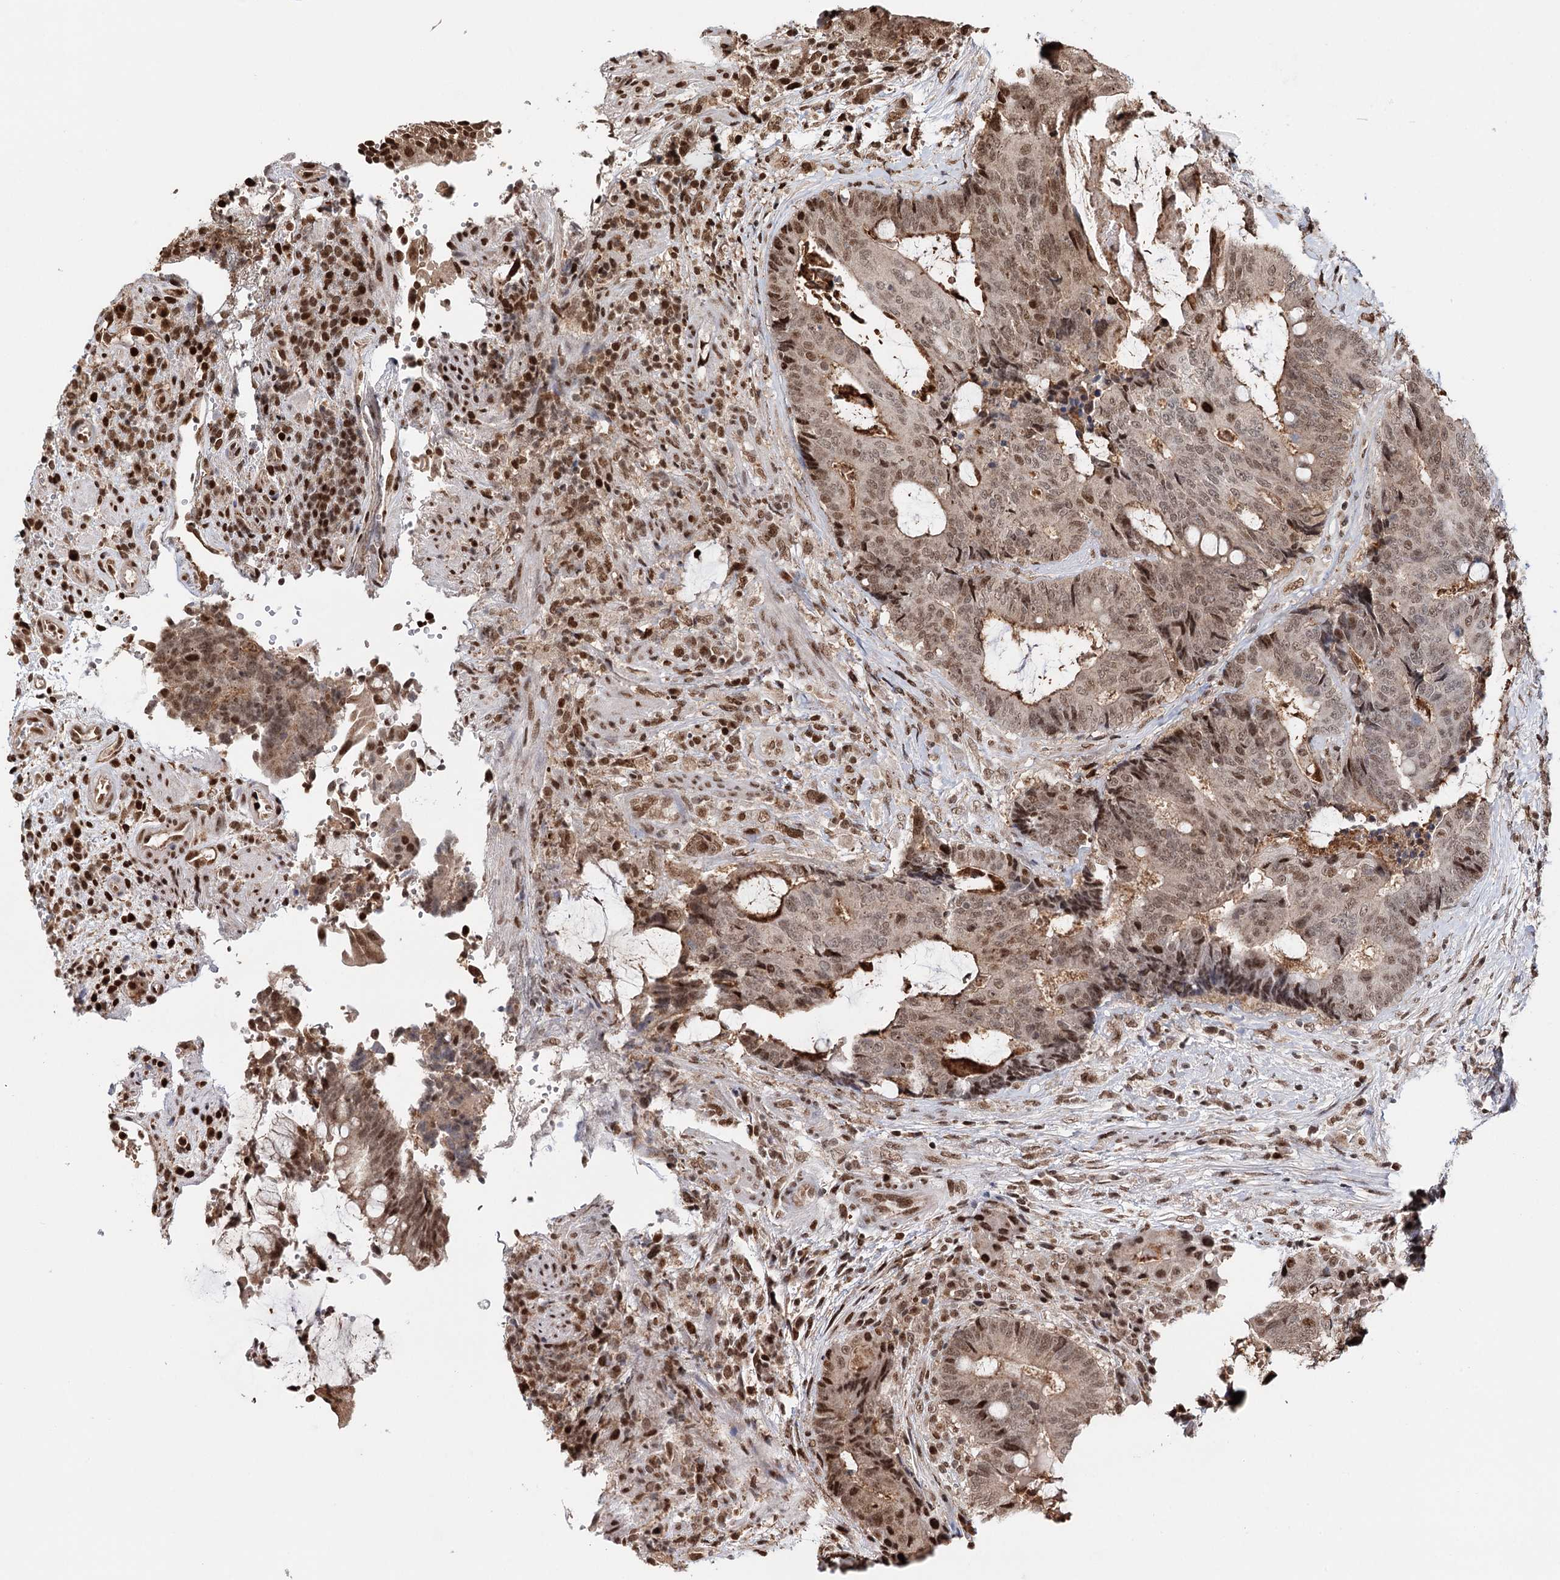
{"staining": {"intensity": "moderate", "quantity": ">75%", "location": "cytoplasmic/membranous,nuclear"}, "tissue": "colorectal cancer", "cell_type": "Tumor cells", "image_type": "cancer", "snomed": [{"axis": "morphology", "description": "Adenocarcinoma, NOS"}, {"axis": "topography", "description": "Rectum"}], "caption": "Brown immunohistochemical staining in human colorectal cancer shows moderate cytoplasmic/membranous and nuclear expression in approximately >75% of tumor cells. (DAB IHC with brightfield microscopy, high magnification).", "gene": "RPS27A", "patient": {"sex": "male", "age": 69}}